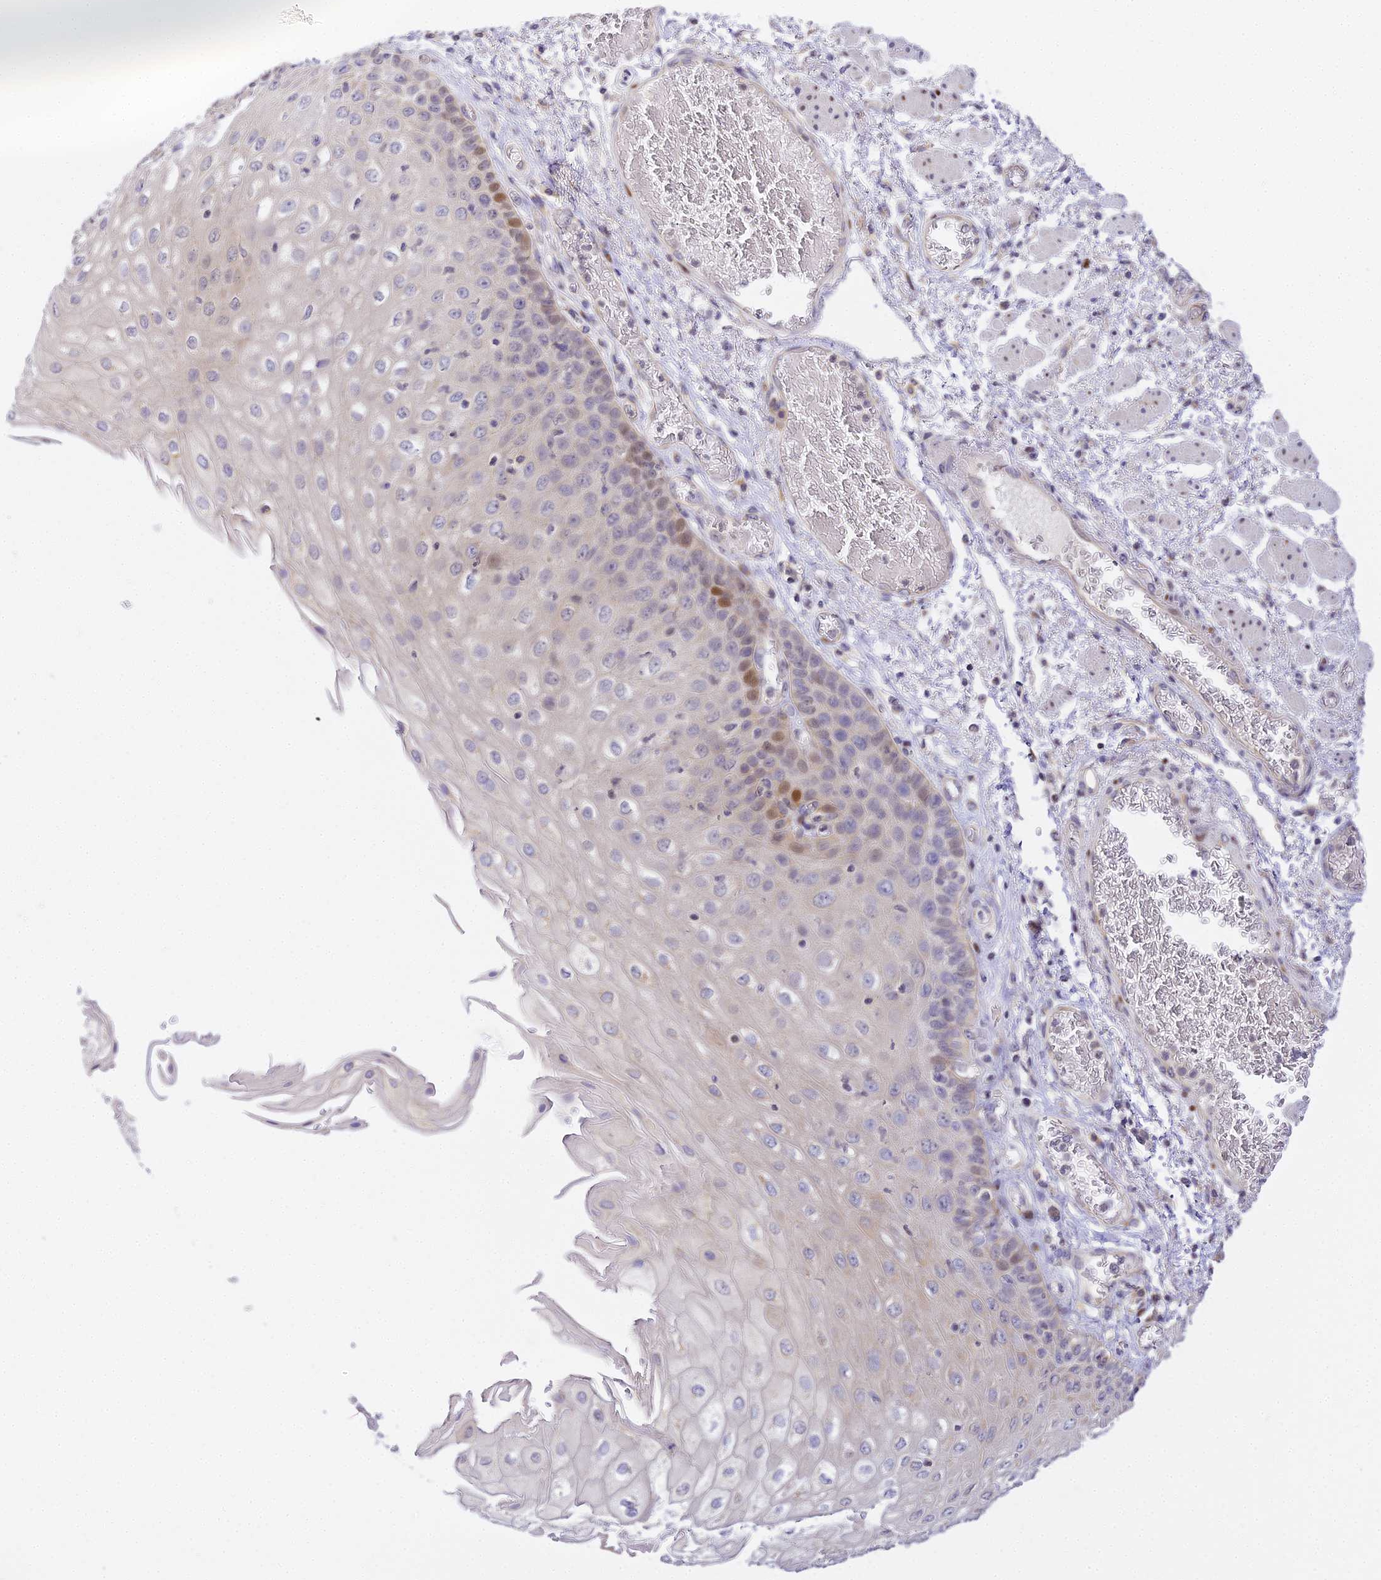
{"staining": {"intensity": "moderate", "quantity": "<25%", "location": "nuclear"}, "tissue": "esophagus", "cell_type": "Squamous epithelial cells", "image_type": "normal", "snomed": [{"axis": "morphology", "description": "Normal tissue, NOS"}, {"axis": "topography", "description": "Esophagus"}], "caption": "Unremarkable esophagus demonstrates moderate nuclear staining in about <25% of squamous epithelial cells, visualized by immunohistochemistry.", "gene": "SERP1", "patient": {"sex": "male", "age": 81}}